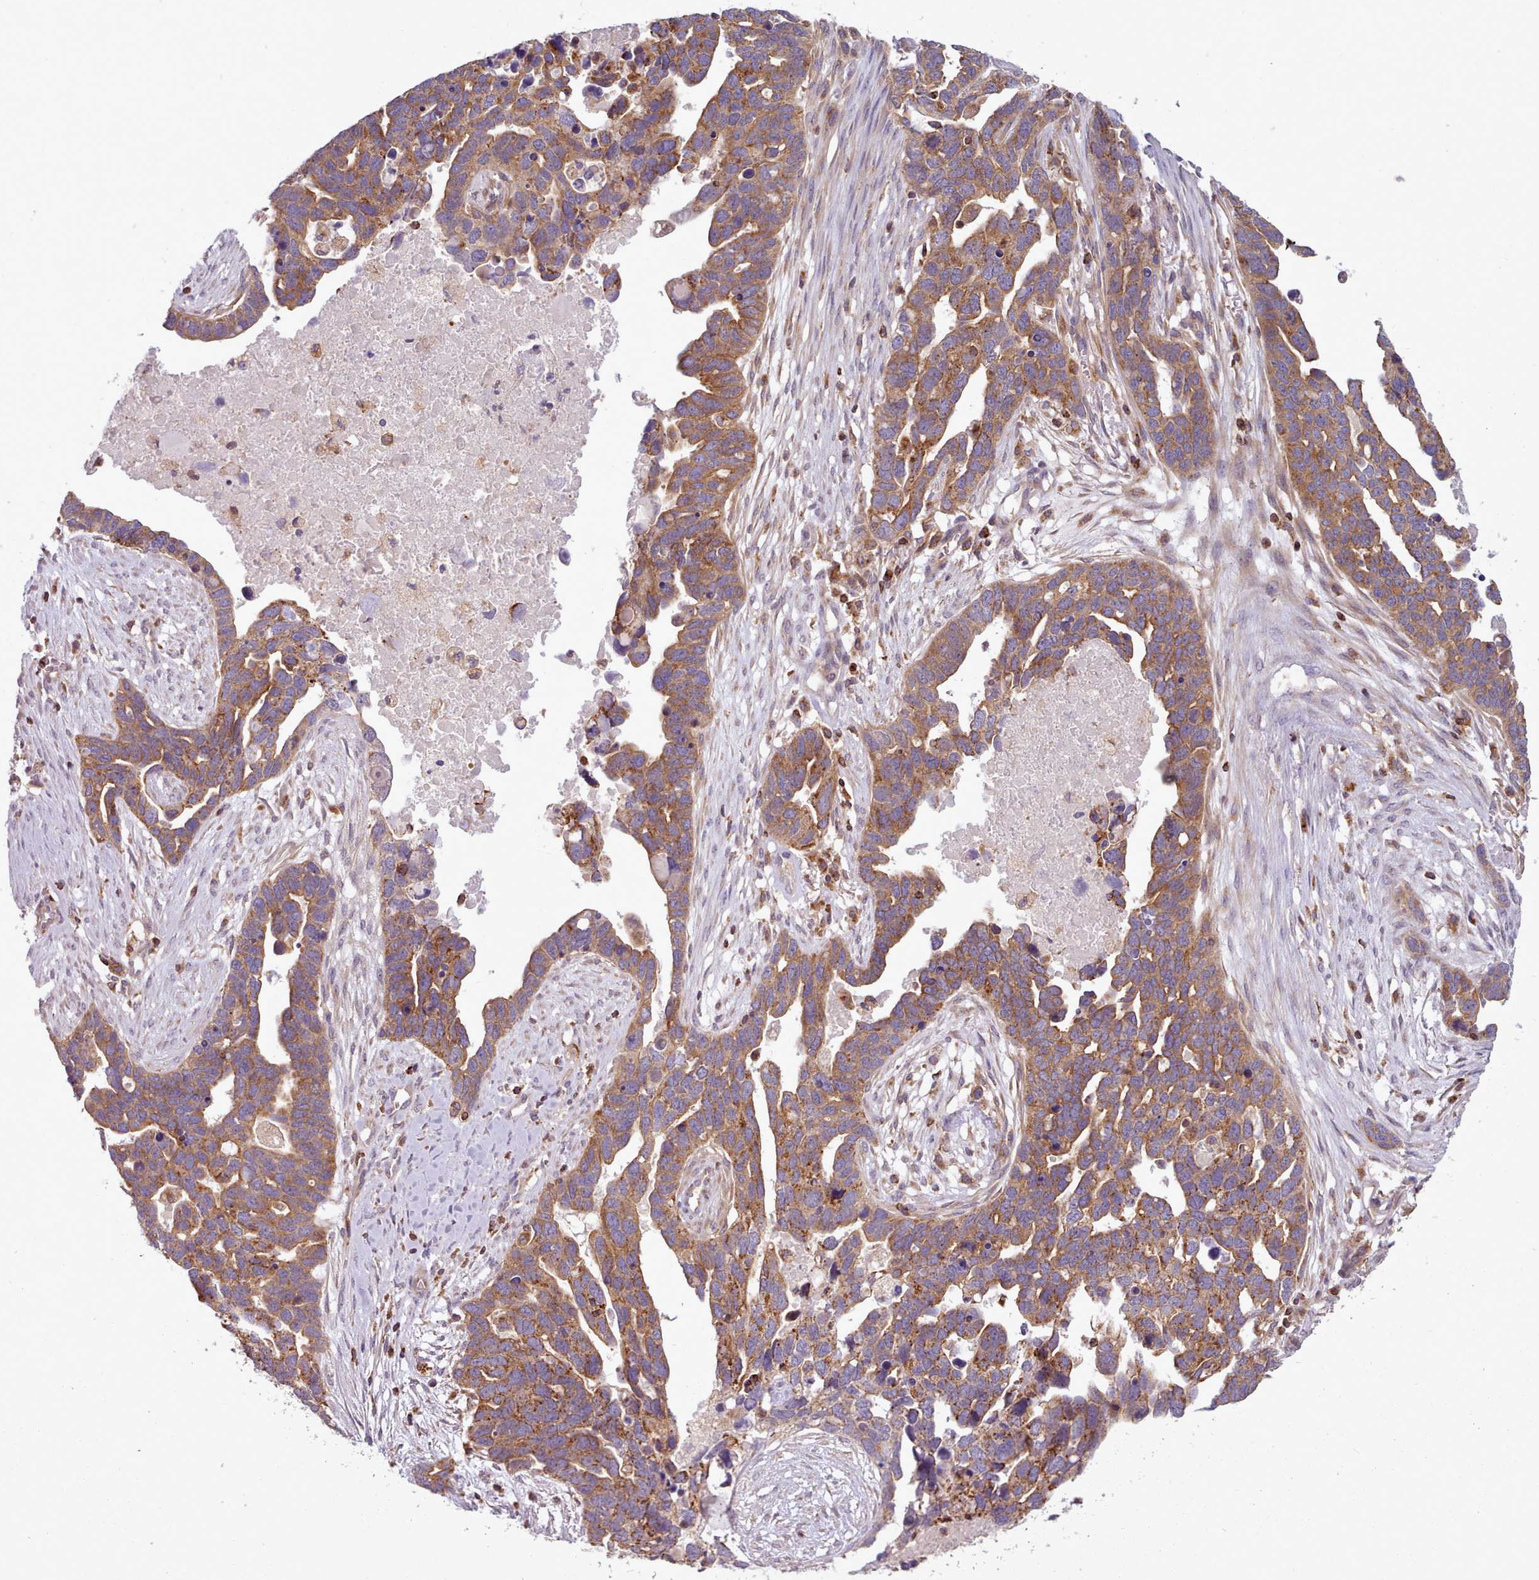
{"staining": {"intensity": "moderate", "quantity": ">75%", "location": "cytoplasmic/membranous"}, "tissue": "ovarian cancer", "cell_type": "Tumor cells", "image_type": "cancer", "snomed": [{"axis": "morphology", "description": "Cystadenocarcinoma, serous, NOS"}, {"axis": "topography", "description": "Ovary"}], "caption": "Protein staining of ovarian serous cystadenocarcinoma tissue displays moderate cytoplasmic/membranous staining in about >75% of tumor cells.", "gene": "CRYBG1", "patient": {"sex": "female", "age": 54}}